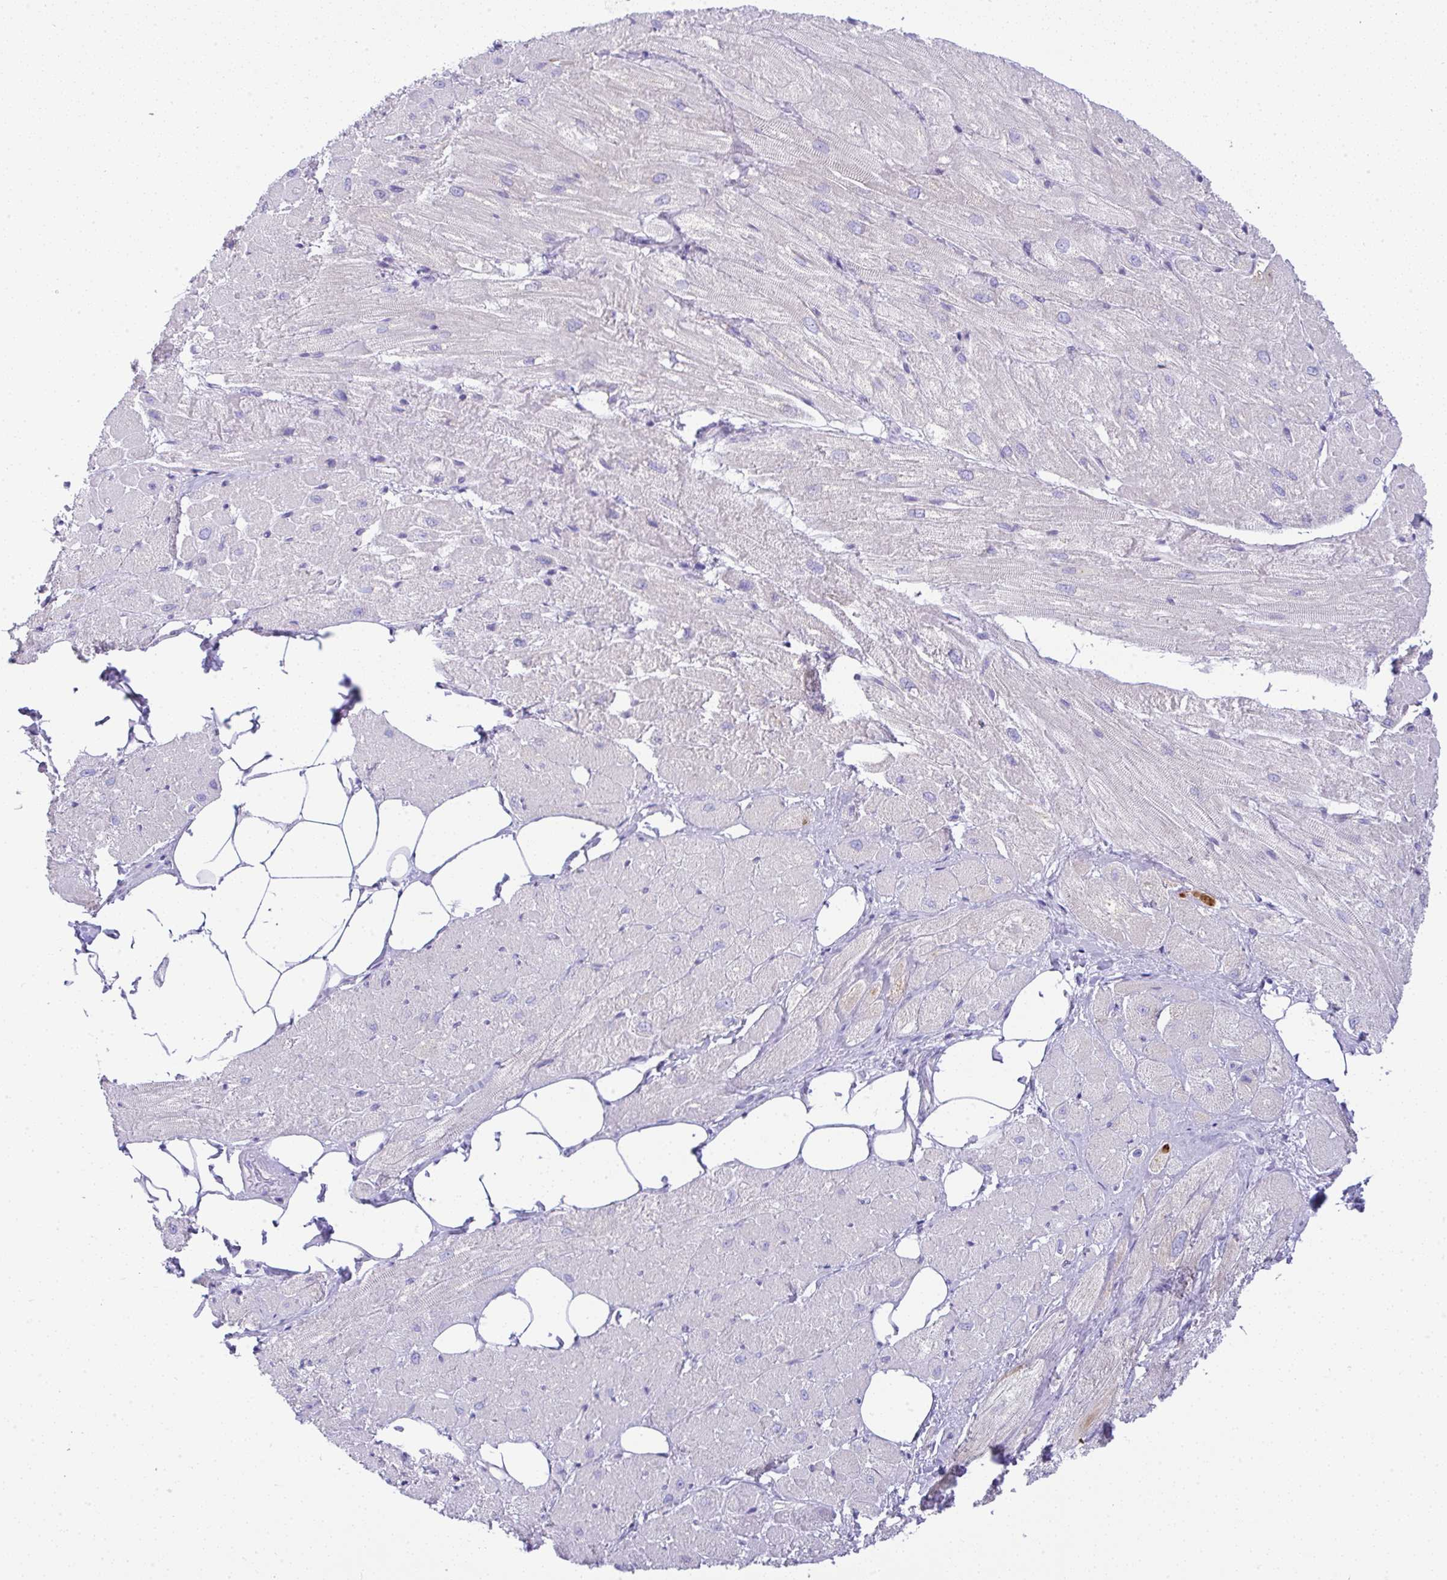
{"staining": {"intensity": "weak", "quantity": "<25%", "location": "cytoplasmic/membranous"}, "tissue": "heart muscle", "cell_type": "Cardiomyocytes", "image_type": "normal", "snomed": [{"axis": "morphology", "description": "Normal tissue, NOS"}, {"axis": "topography", "description": "Heart"}], "caption": "Histopathology image shows no significant protein staining in cardiomyocytes of normal heart muscle.", "gene": "FAM177A1", "patient": {"sex": "male", "age": 62}}